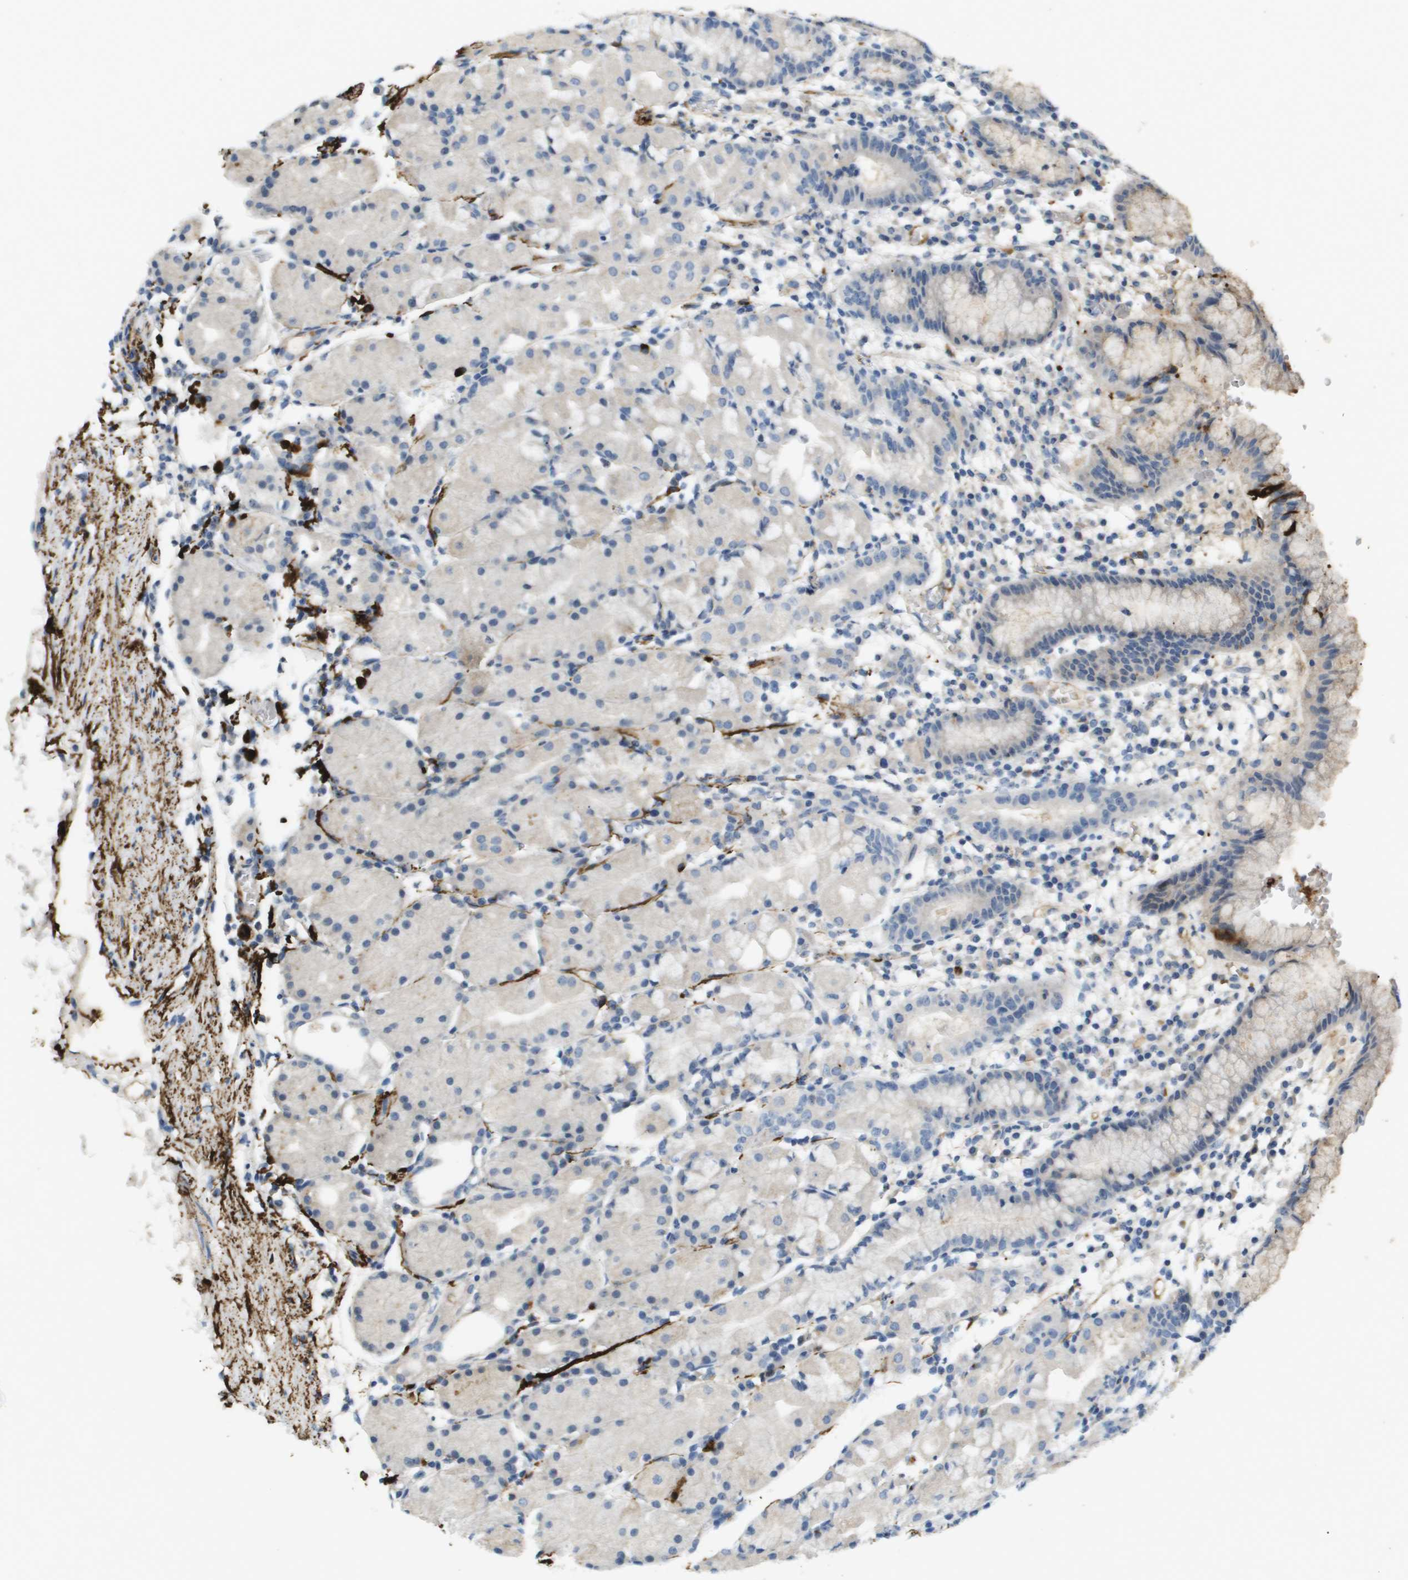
{"staining": {"intensity": "negative", "quantity": "none", "location": "none"}, "tissue": "stomach", "cell_type": "Glandular cells", "image_type": "normal", "snomed": [{"axis": "morphology", "description": "Normal tissue, NOS"}, {"axis": "topography", "description": "Stomach"}, {"axis": "topography", "description": "Stomach, lower"}], "caption": "This is a photomicrograph of immunohistochemistry staining of benign stomach, which shows no expression in glandular cells. (Brightfield microscopy of DAB (3,3'-diaminobenzidine) immunohistochemistry (IHC) at high magnification).", "gene": "VTN", "patient": {"sex": "female", "age": 75}}